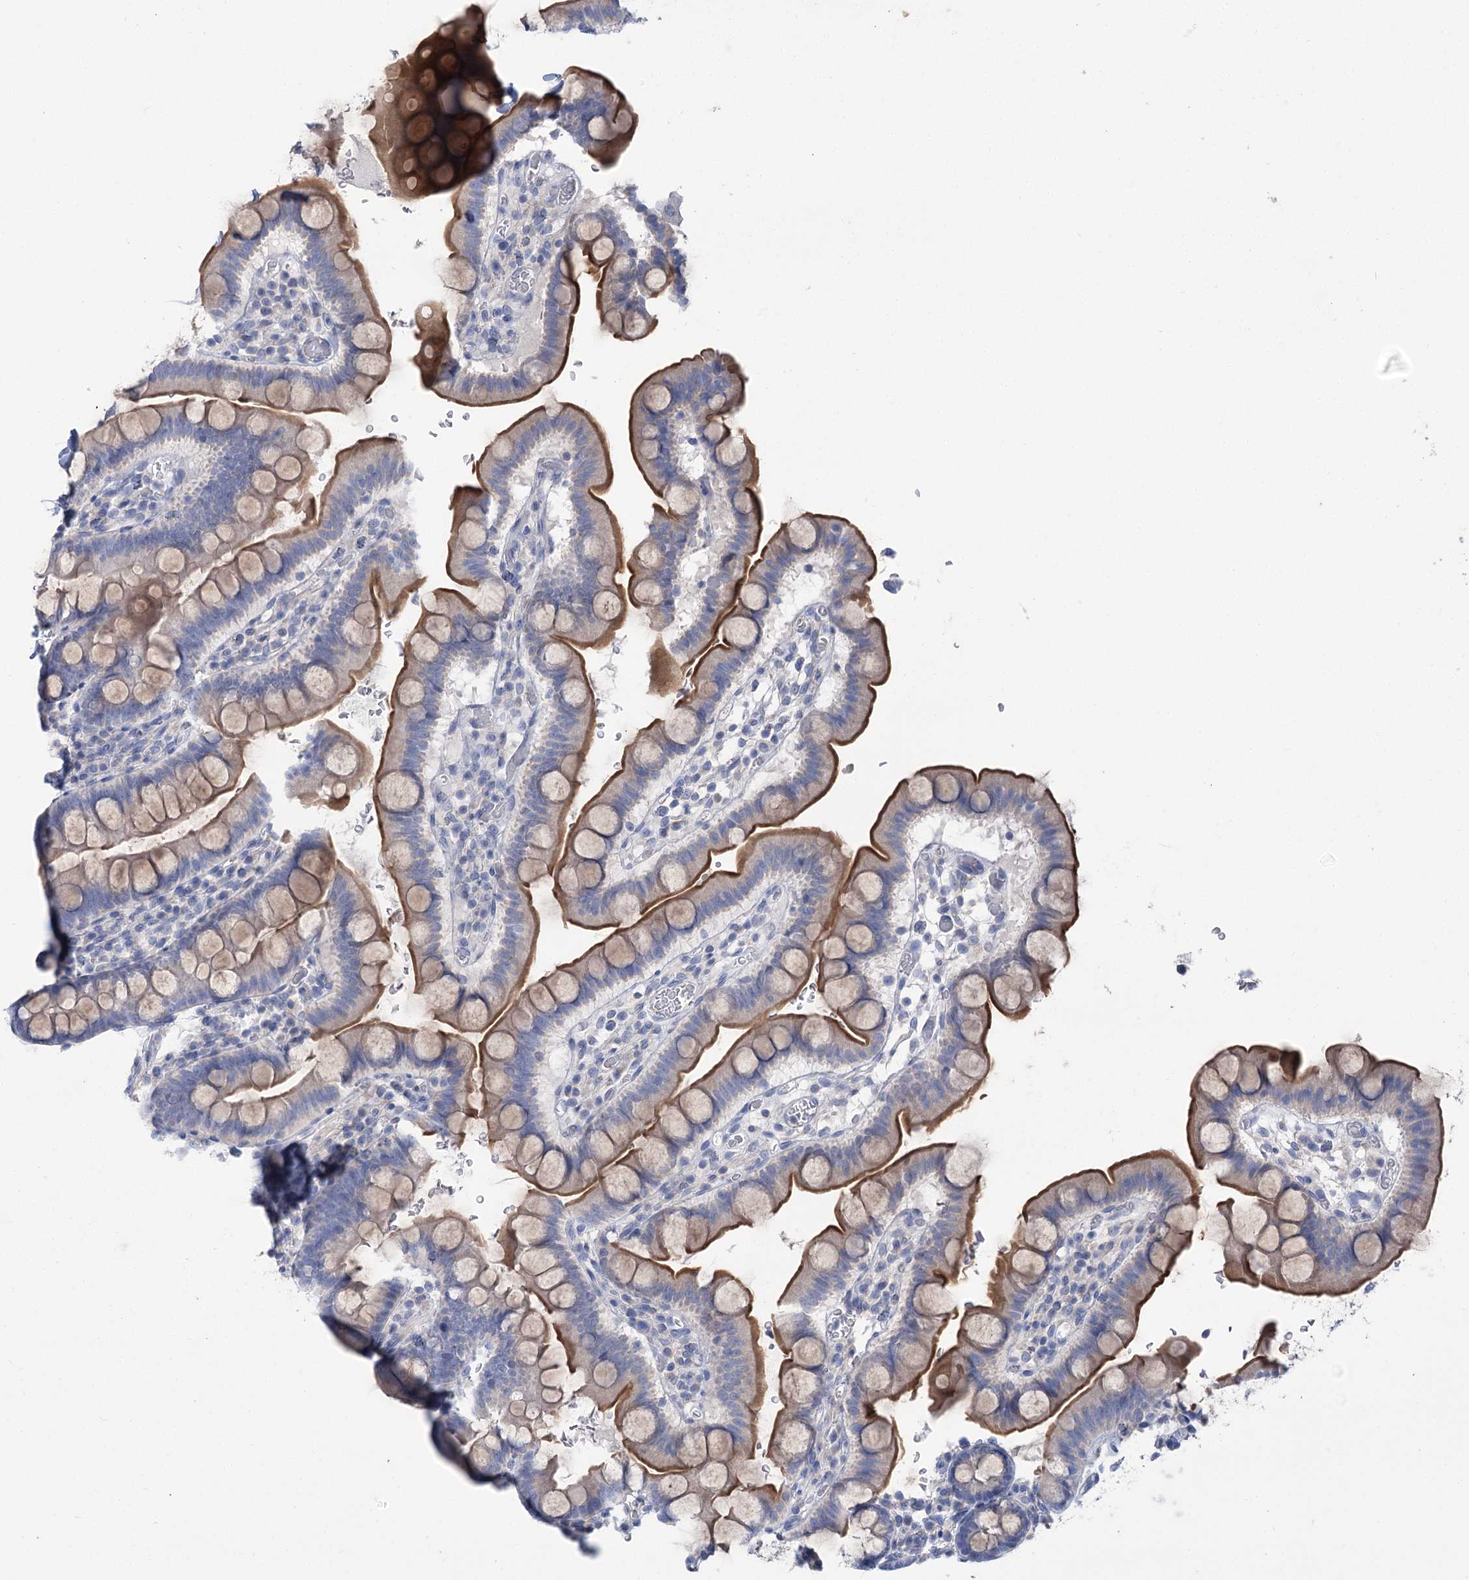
{"staining": {"intensity": "strong", "quantity": "25%-75%", "location": "cytoplasmic/membranous"}, "tissue": "small intestine", "cell_type": "Glandular cells", "image_type": "normal", "snomed": [{"axis": "morphology", "description": "Normal tissue, NOS"}, {"axis": "topography", "description": "Stomach, upper"}, {"axis": "topography", "description": "Stomach, lower"}, {"axis": "topography", "description": "Small intestine"}], "caption": "A photomicrograph of human small intestine stained for a protein displays strong cytoplasmic/membranous brown staining in glandular cells. Immunohistochemistry stains the protein of interest in brown and the nuclei are stained blue.", "gene": "SLC9A3", "patient": {"sex": "male", "age": 68}}